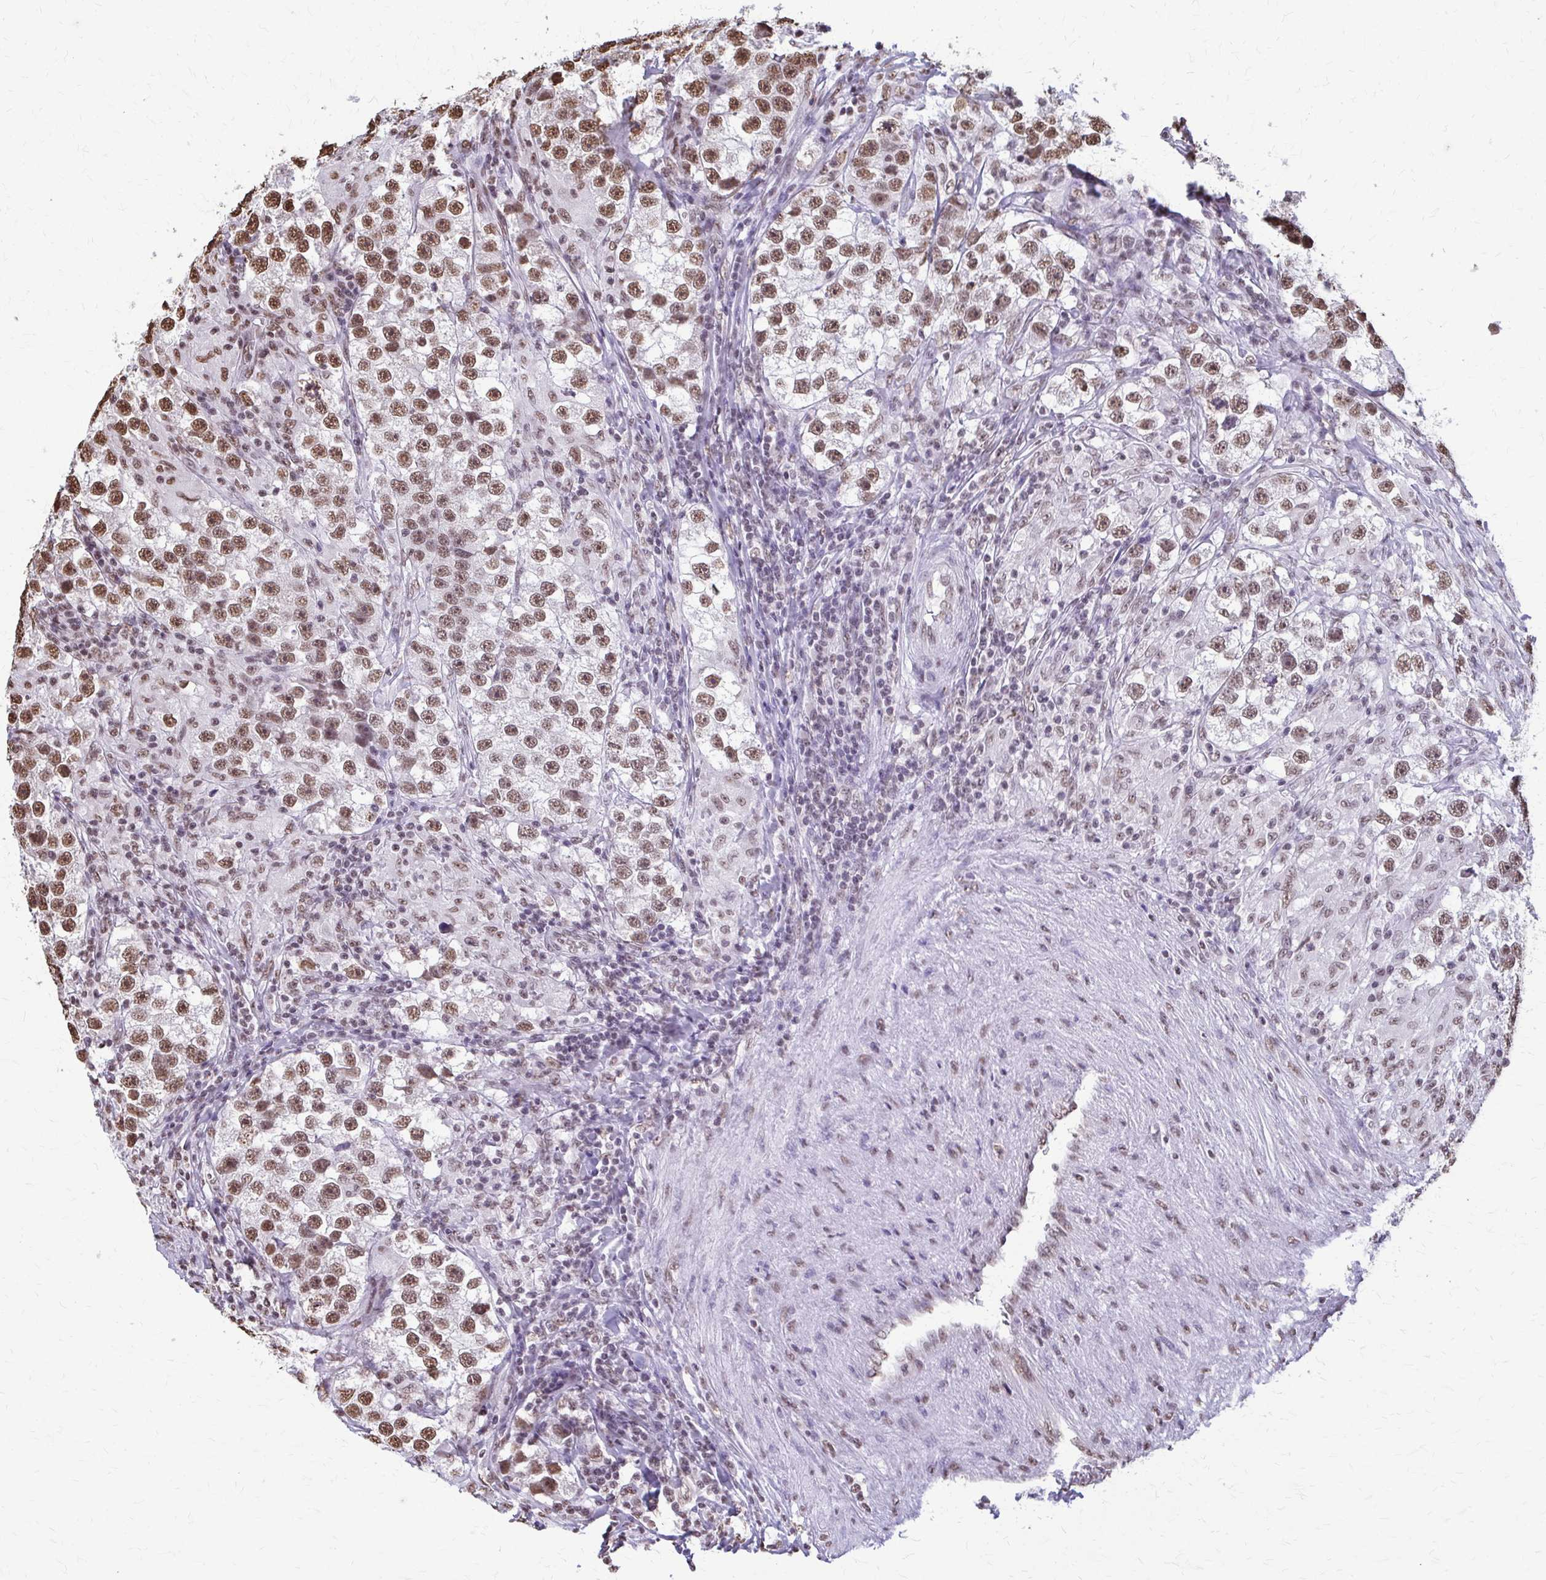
{"staining": {"intensity": "moderate", "quantity": ">75%", "location": "nuclear"}, "tissue": "testis cancer", "cell_type": "Tumor cells", "image_type": "cancer", "snomed": [{"axis": "morphology", "description": "Seminoma, NOS"}, {"axis": "topography", "description": "Testis"}], "caption": "IHC photomicrograph of neoplastic tissue: human seminoma (testis) stained using immunohistochemistry demonstrates medium levels of moderate protein expression localized specifically in the nuclear of tumor cells, appearing as a nuclear brown color.", "gene": "SNRPA", "patient": {"sex": "male", "age": 46}}